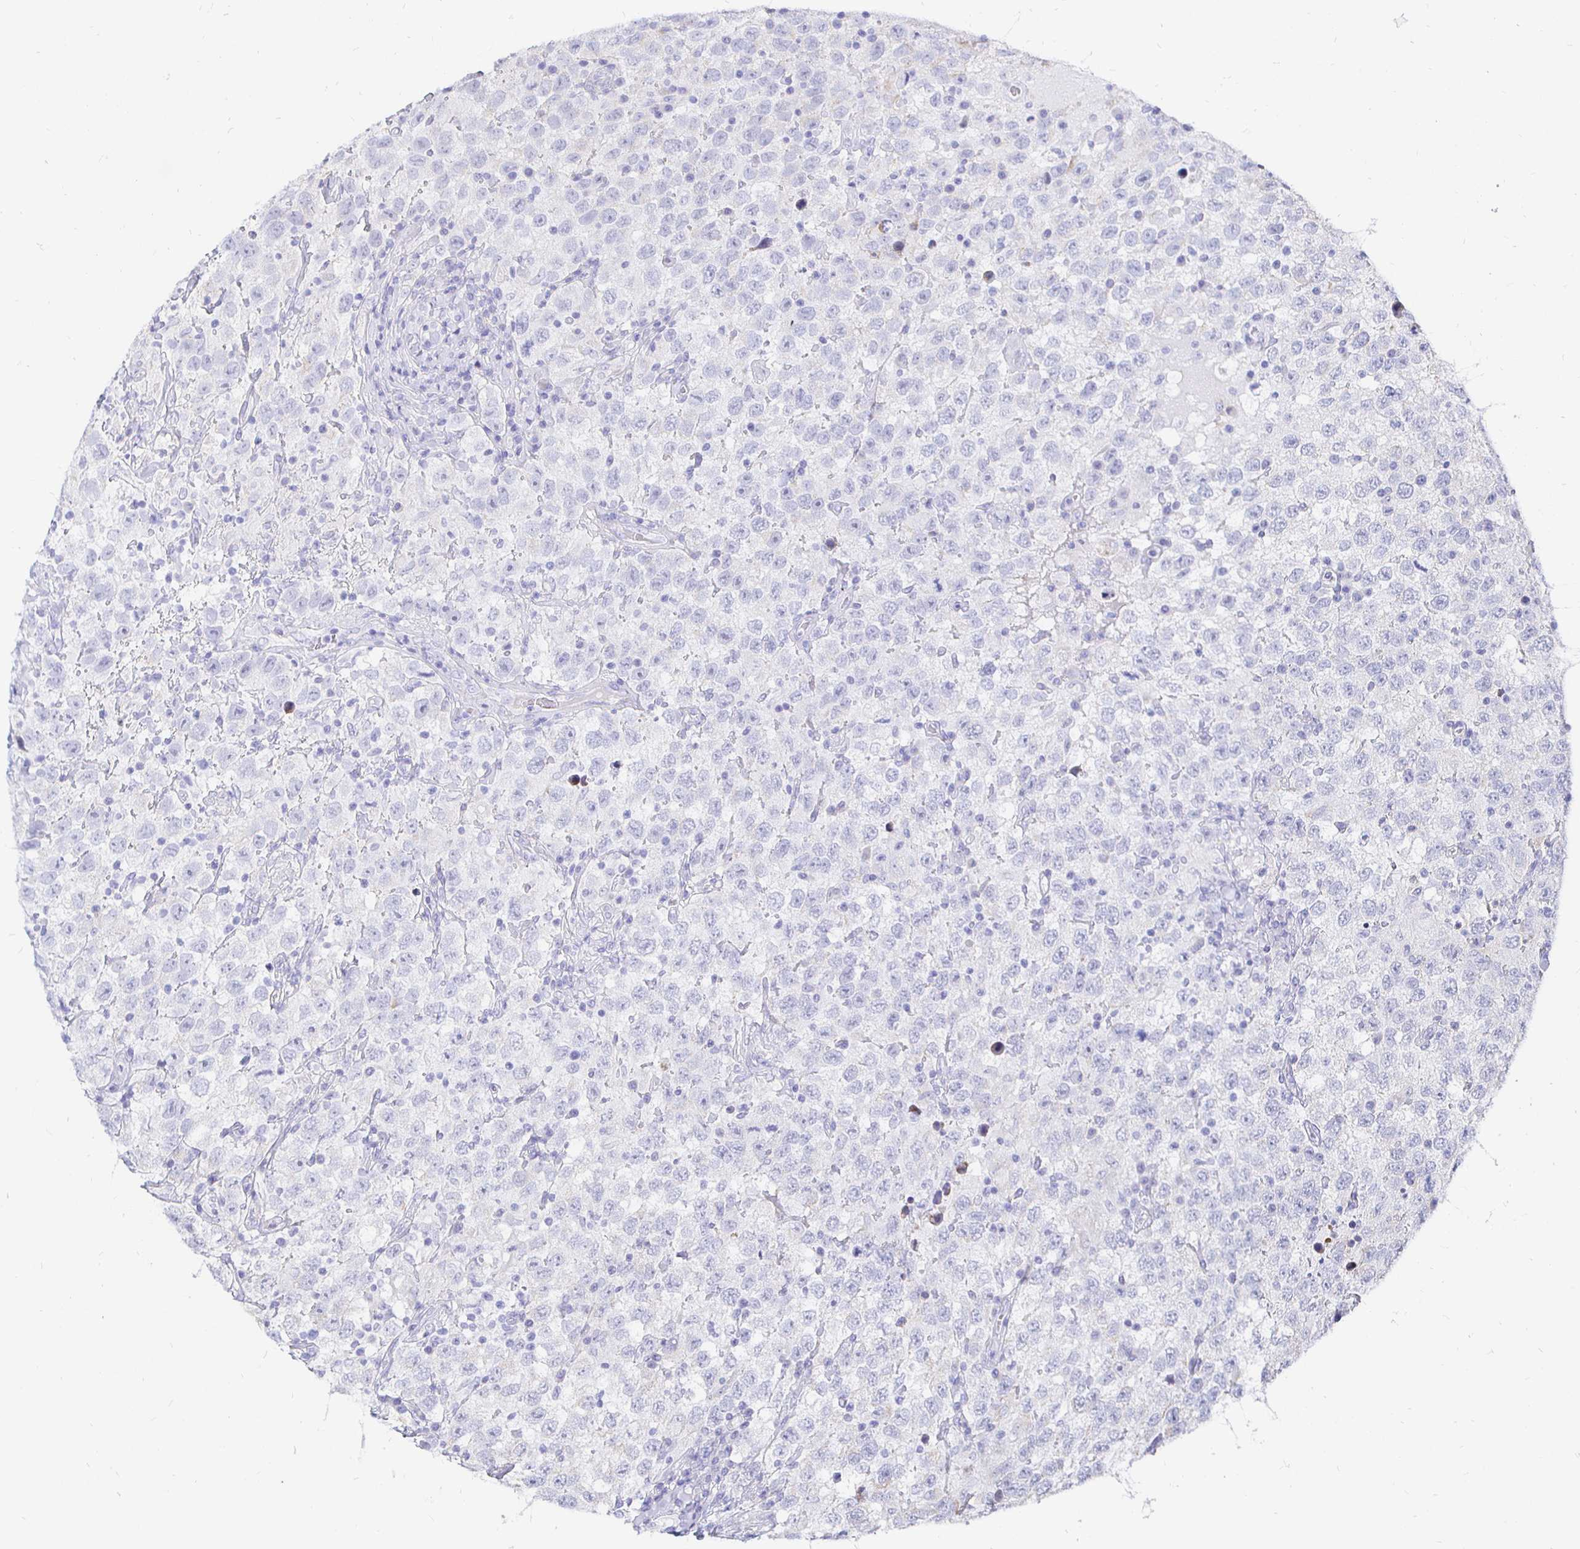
{"staining": {"intensity": "negative", "quantity": "none", "location": "none"}, "tissue": "testis cancer", "cell_type": "Tumor cells", "image_type": "cancer", "snomed": [{"axis": "morphology", "description": "Seminoma, NOS"}, {"axis": "topography", "description": "Testis"}], "caption": "A micrograph of seminoma (testis) stained for a protein reveals no brown staining in tumor cells.", "gene": "CR2", "patient": {"sex": "male", "age": 41}}